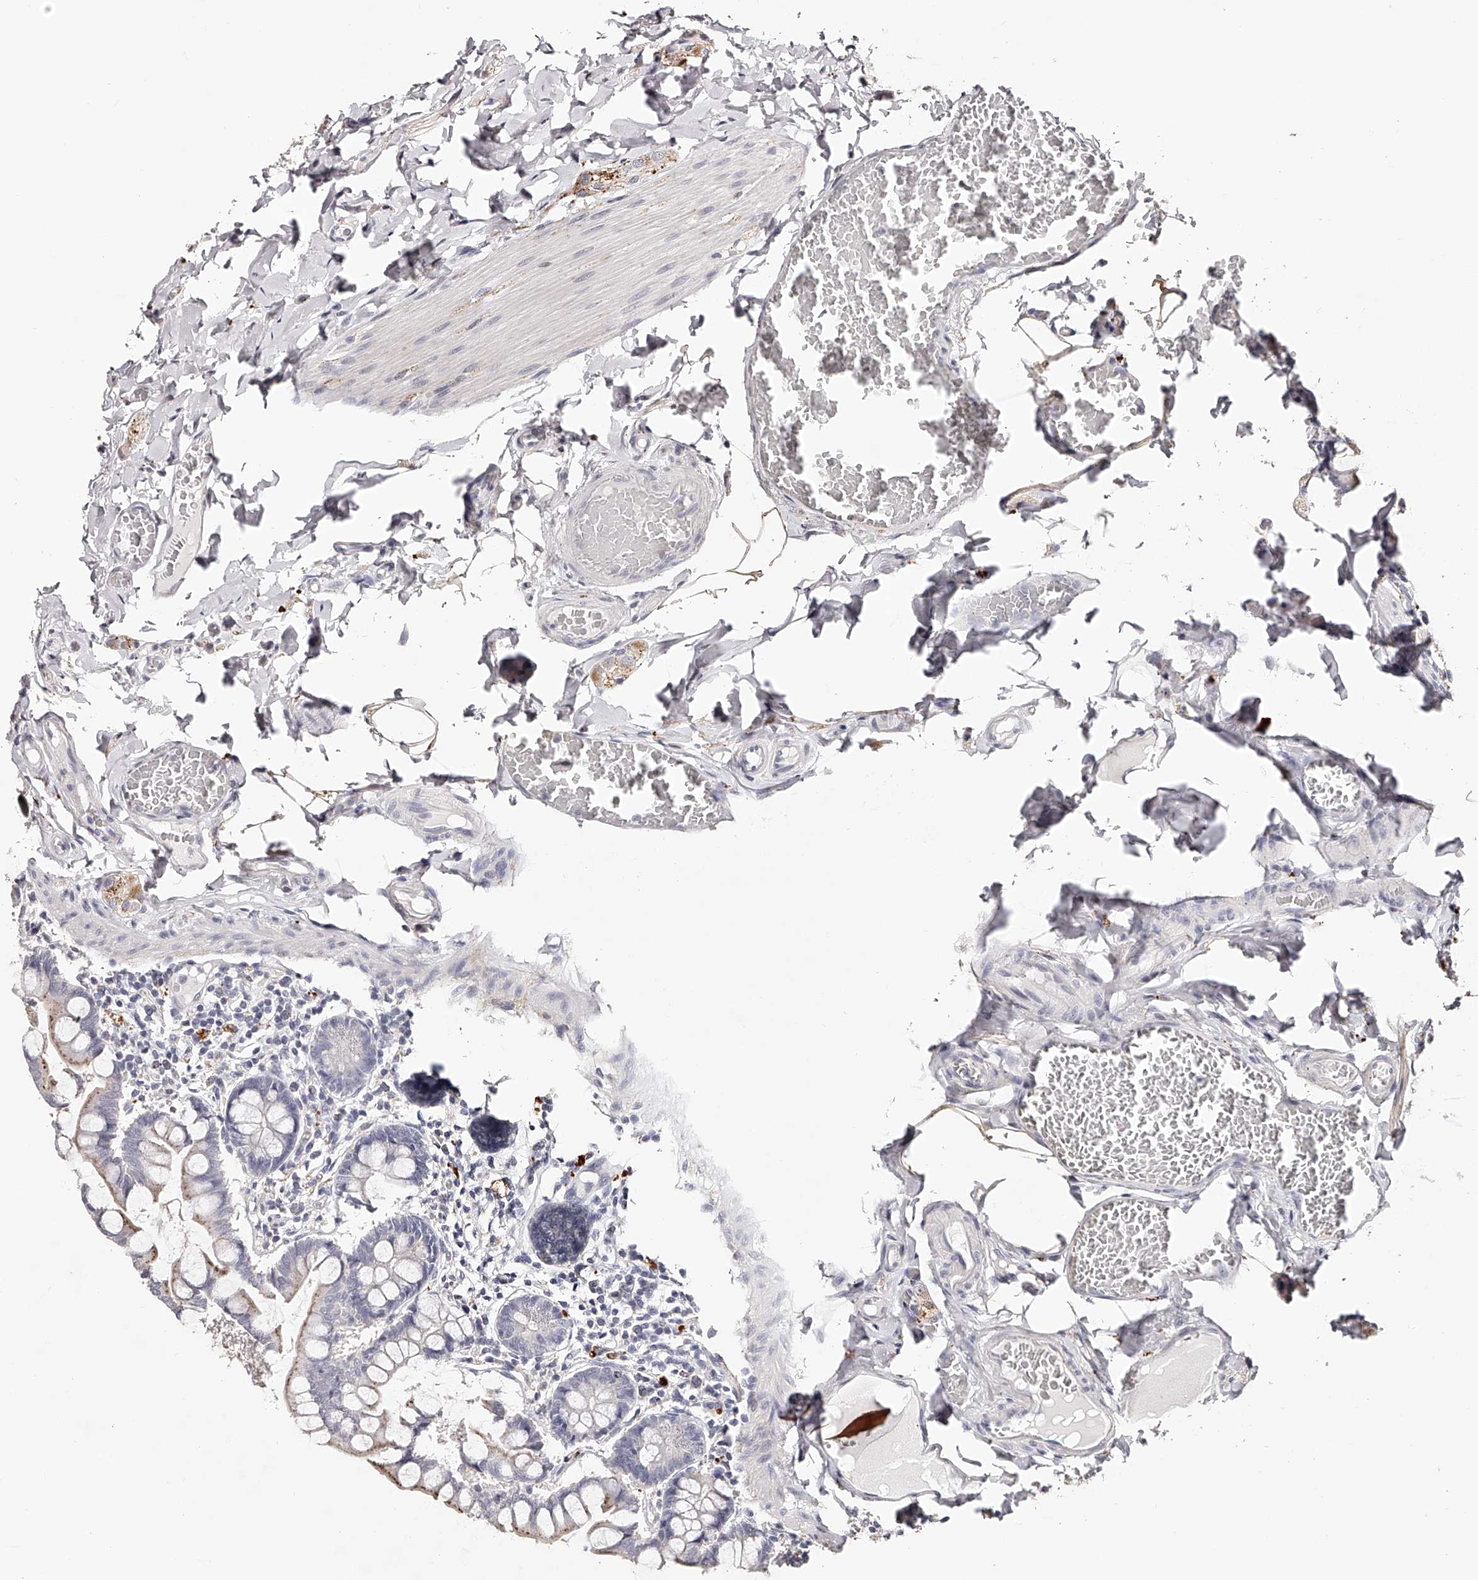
{"staining": {"intensity": "moderate", "quantity": "25%-75%", "location": "cytoplasmic/membranous"}, "tissue": "small intestine", "cell_type": "Glandular cells", "image_type": "normal", "snomed": [{"axis": "morphology", "description": "Normal tissue, NOS"}, {"axis": "topography", "description": "Small intestine"}], "caption": "This is a histology image of immunohistochemistry (IHC) staining of benign small intestine, which shows moderate positivity in the cytoplasmic/membranous of glandular cells.", "gene": "SLC35D3", "patient": {"sex": "male", "age": 41}}